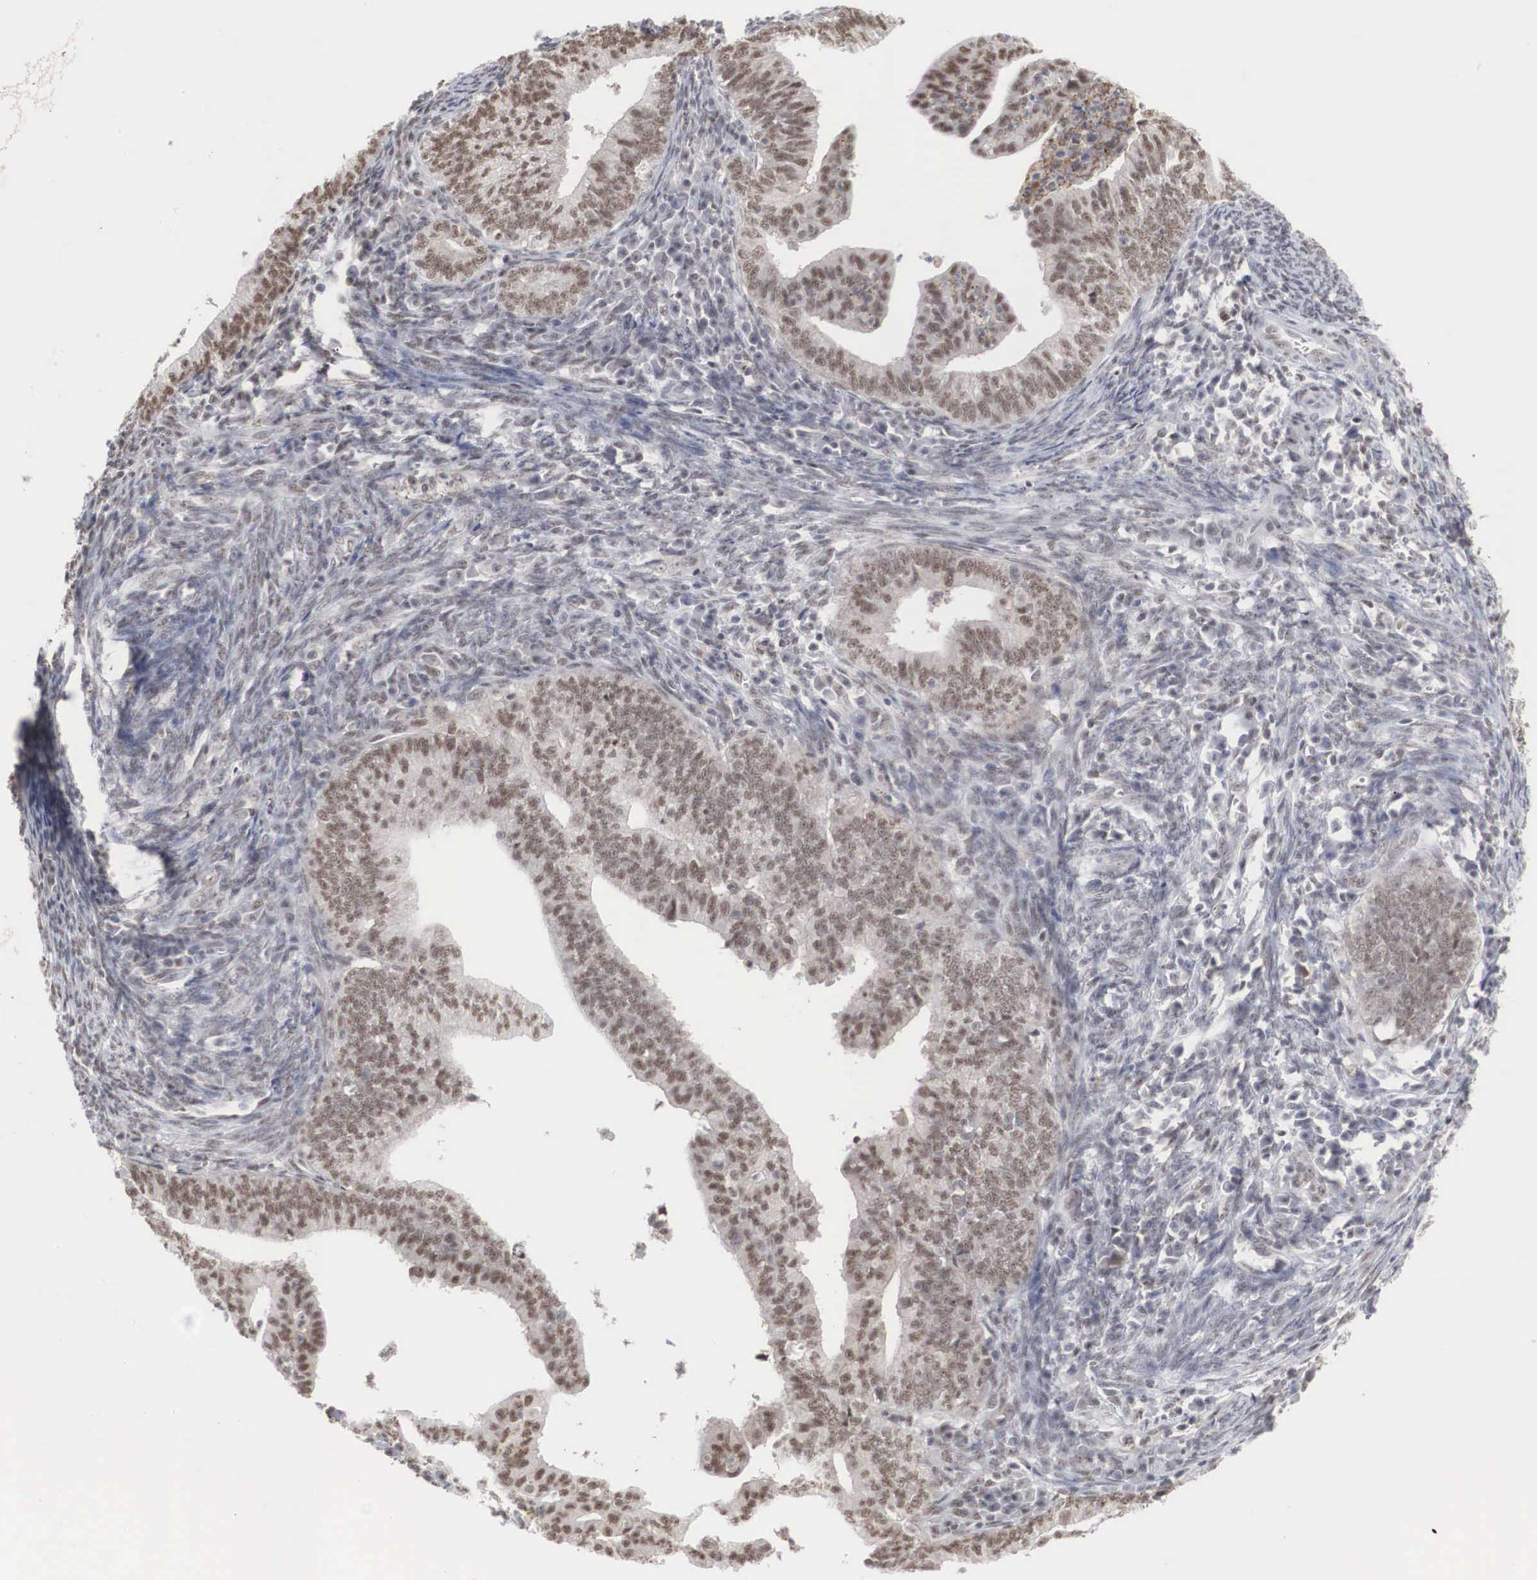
{"staining": {"intensity": "moderate", "quantity": "25%-75%", "location": "nuclear"}, "tissue": "endometrial cancer", "cell_type": "Tumor cells", "image_type": "cancer", "snomed": [{"axis": "morphology", "description": "Adenocarcinoma, NOS"}, {"axis": "topography", "description": "Endometrium"}], "caption": "A medium amount of moderate nuclear positivity is present in approximately 25%-75% of tumor cells in endometrial adenocarcinoma tissue. (DAB IHC with brightfield microscopy, high magnification).", "gene": "AUTS2", "patient": {"sex": "female", "age": 66}}